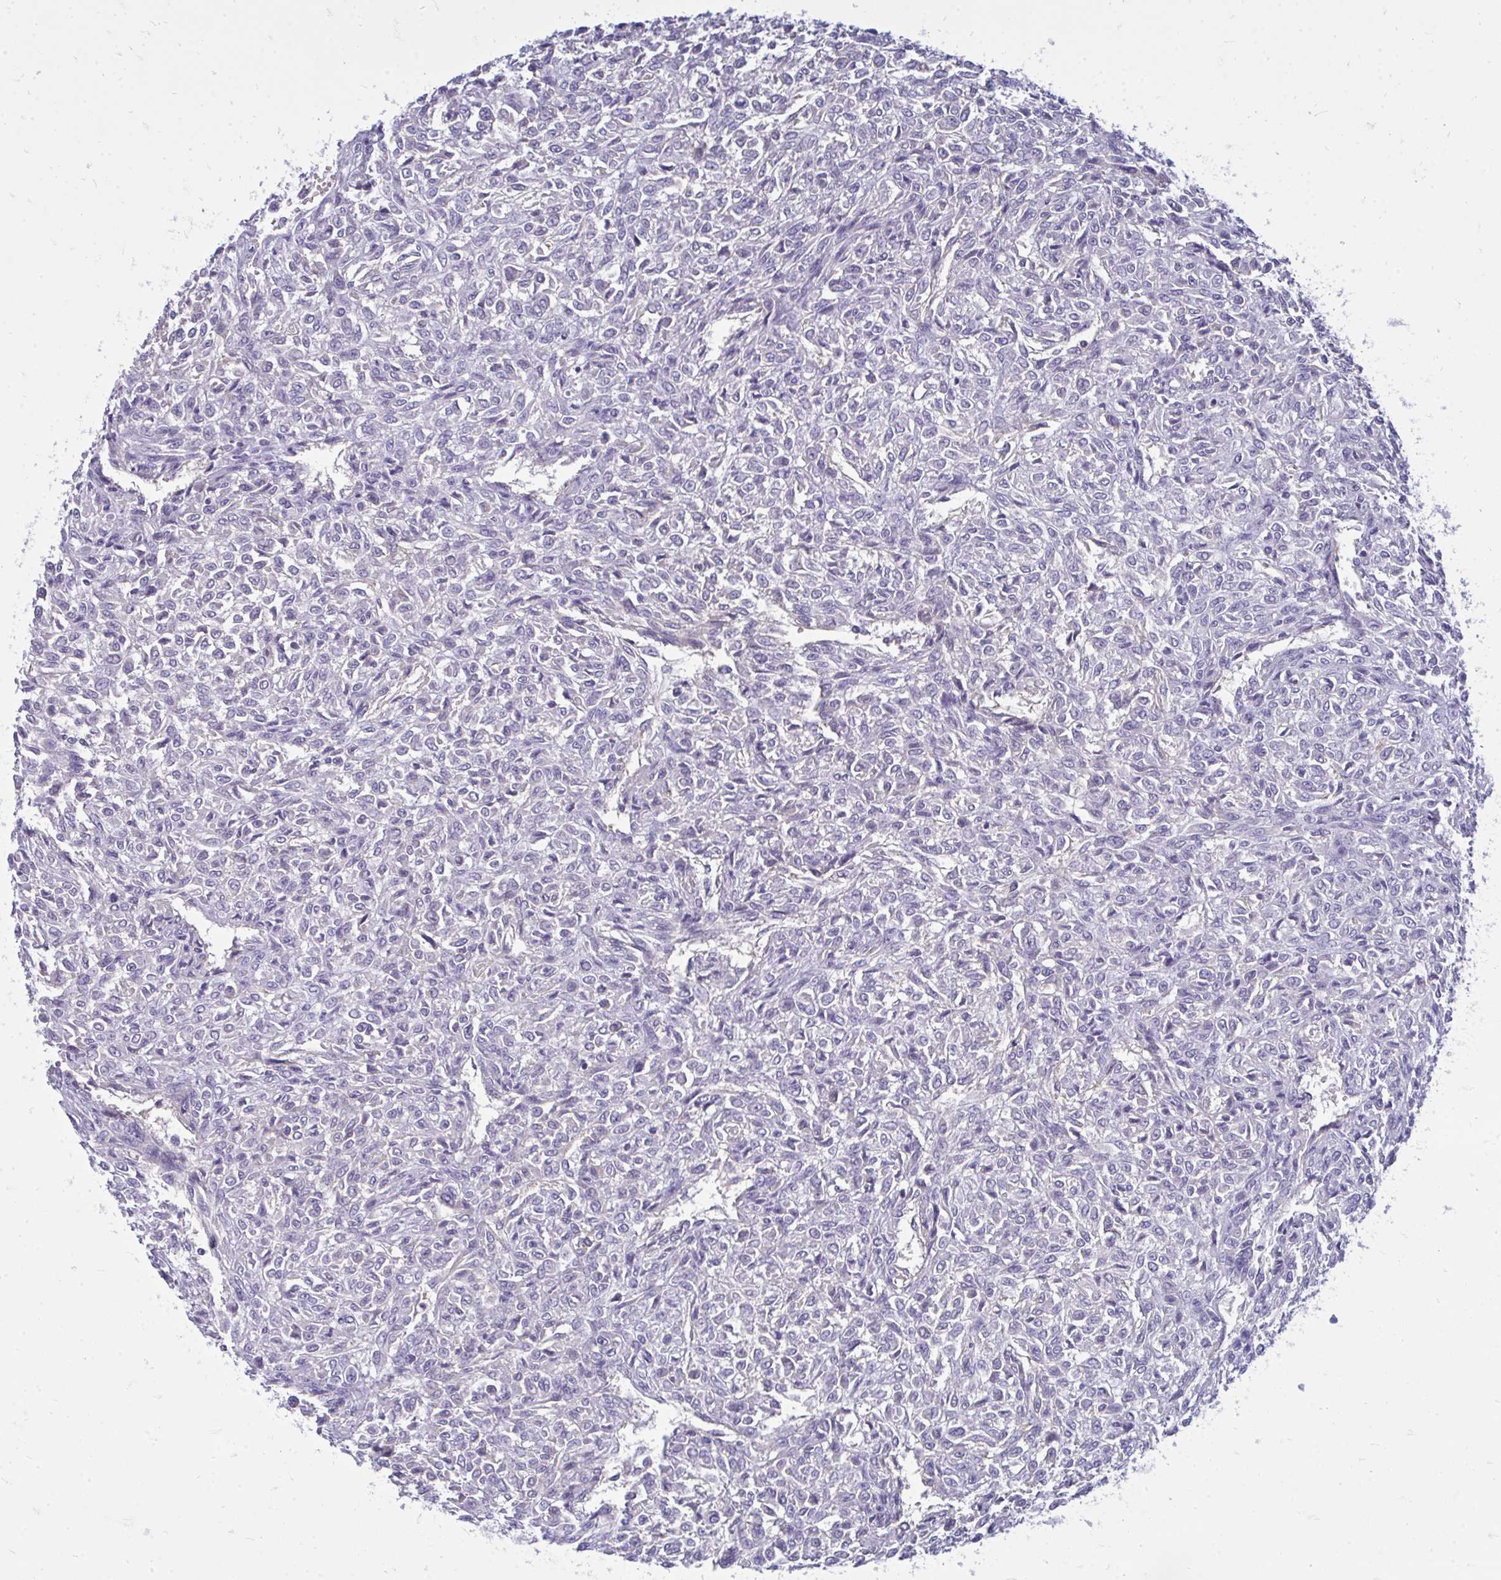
{"staining": {"intensity": "negative", "quantity": "none", "location": "none"}, "tissue": "renal cancer", "cell_type": "Tumor cells", "image_type": "cancer", "snomed": [{"axis": "morphology", "description": "Adenocarcinoma, NOS"}, {"axis": "topography", "description": "Kidney"}], "caption": "IHC micrograph of human renal cancer stained for a protein (brown), which reveals no staining in tumor cells.", "gene": "FABP3", "patient": {"sex": "male", "age": 58}}